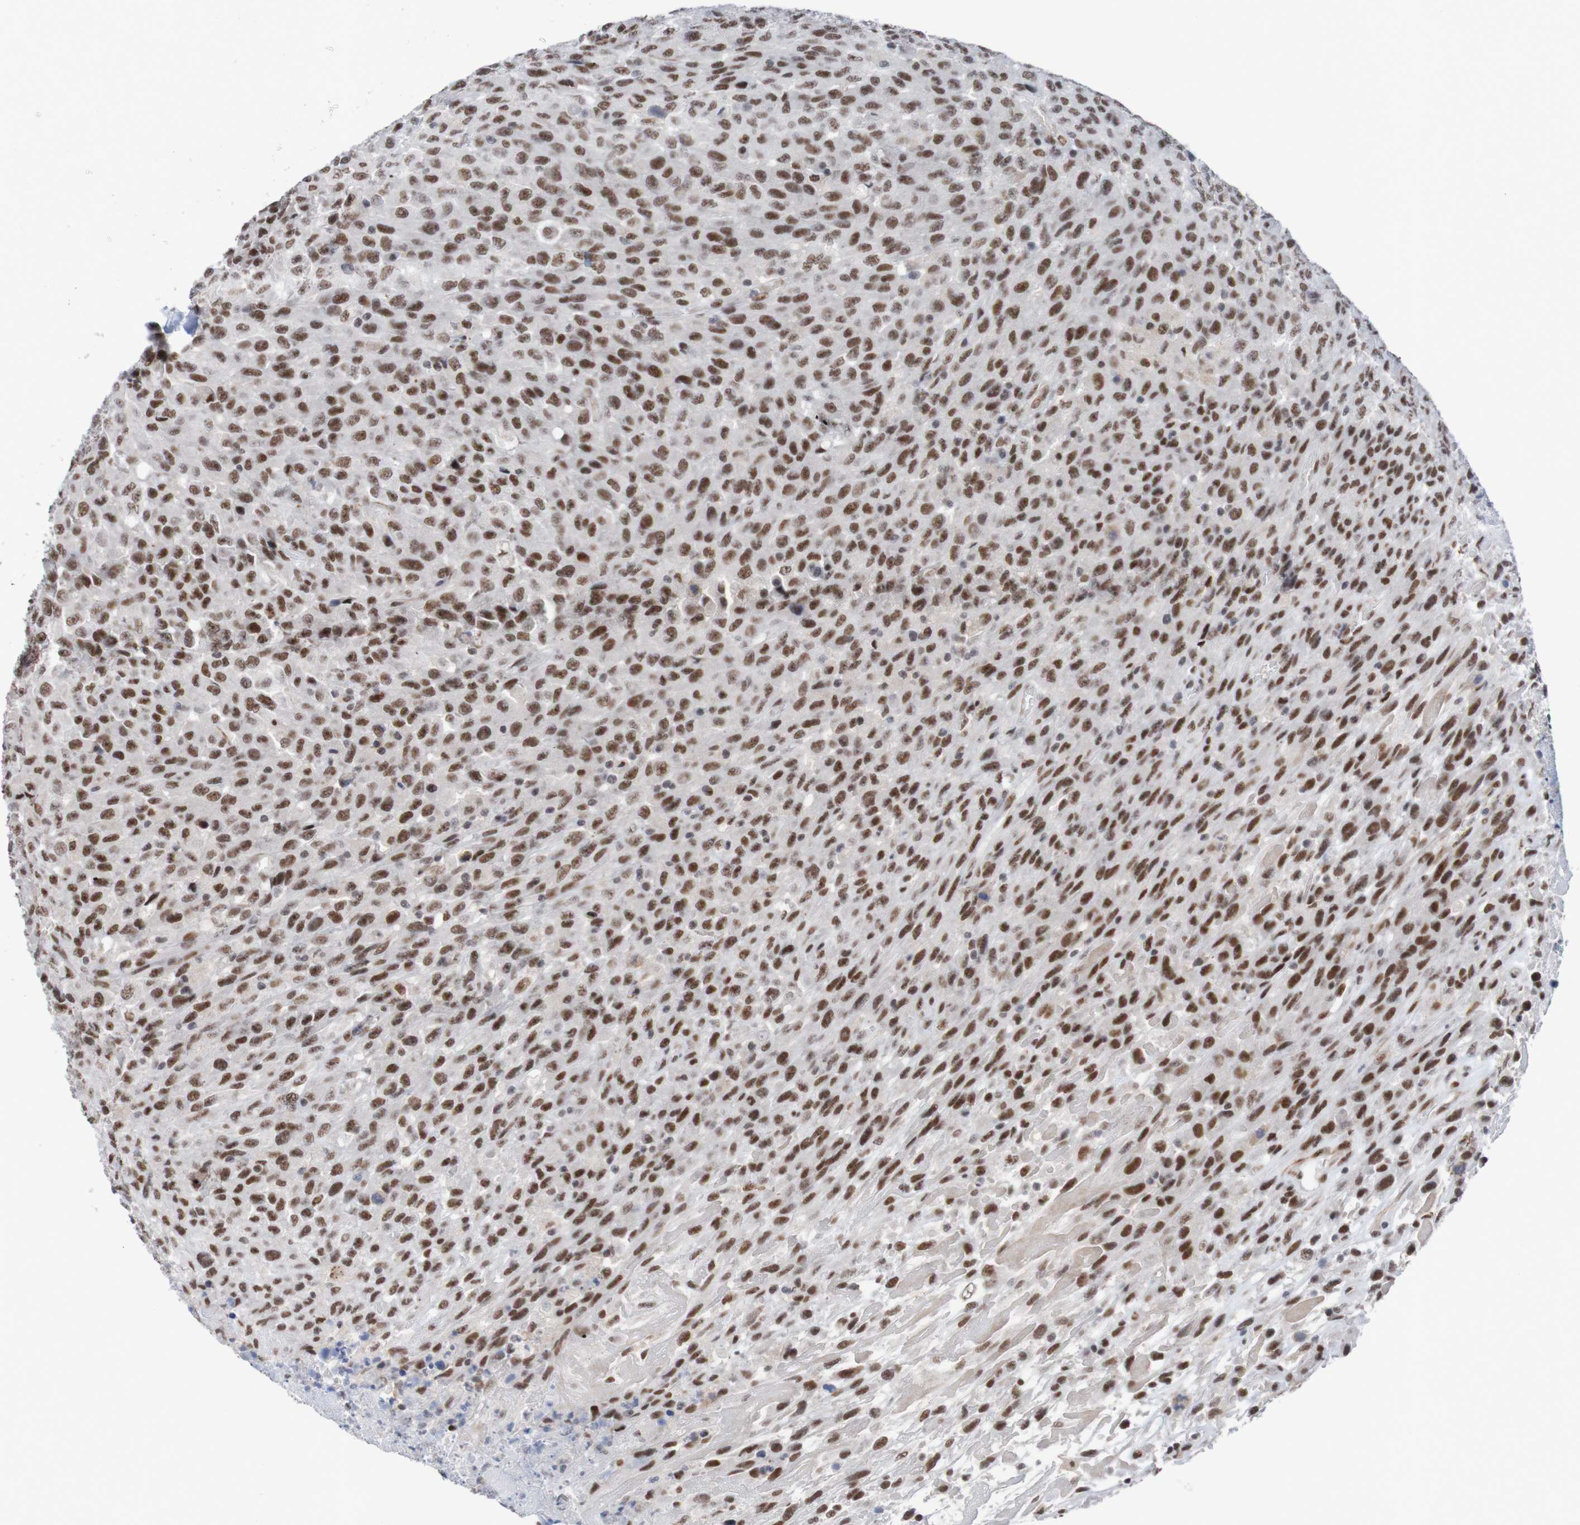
{"staining": {"intensity": "strong", "quantity": "25%-75%", "location": "nuclear"}, "tissue": "urothelial cancer", "cell_type": "Tumor cells", "image_type": "cancer", "snomed": [{"axis": "morphology", "description": "Urothelial carcinoma, High grade"}, {"axis": "topography", "description": "Urinary bladder"}], "caption": "Immunohistochemical staining of urothelial carcinoma (high-grade) demonstrates high levels of strong nuclear protein positivity in about 25%-75% of tumor cells. (brown staining indicates protein expression, while blue staining denotes nuclei).", "gene": "CDC5L", "patient": {"sex": "male", "age": 66}}